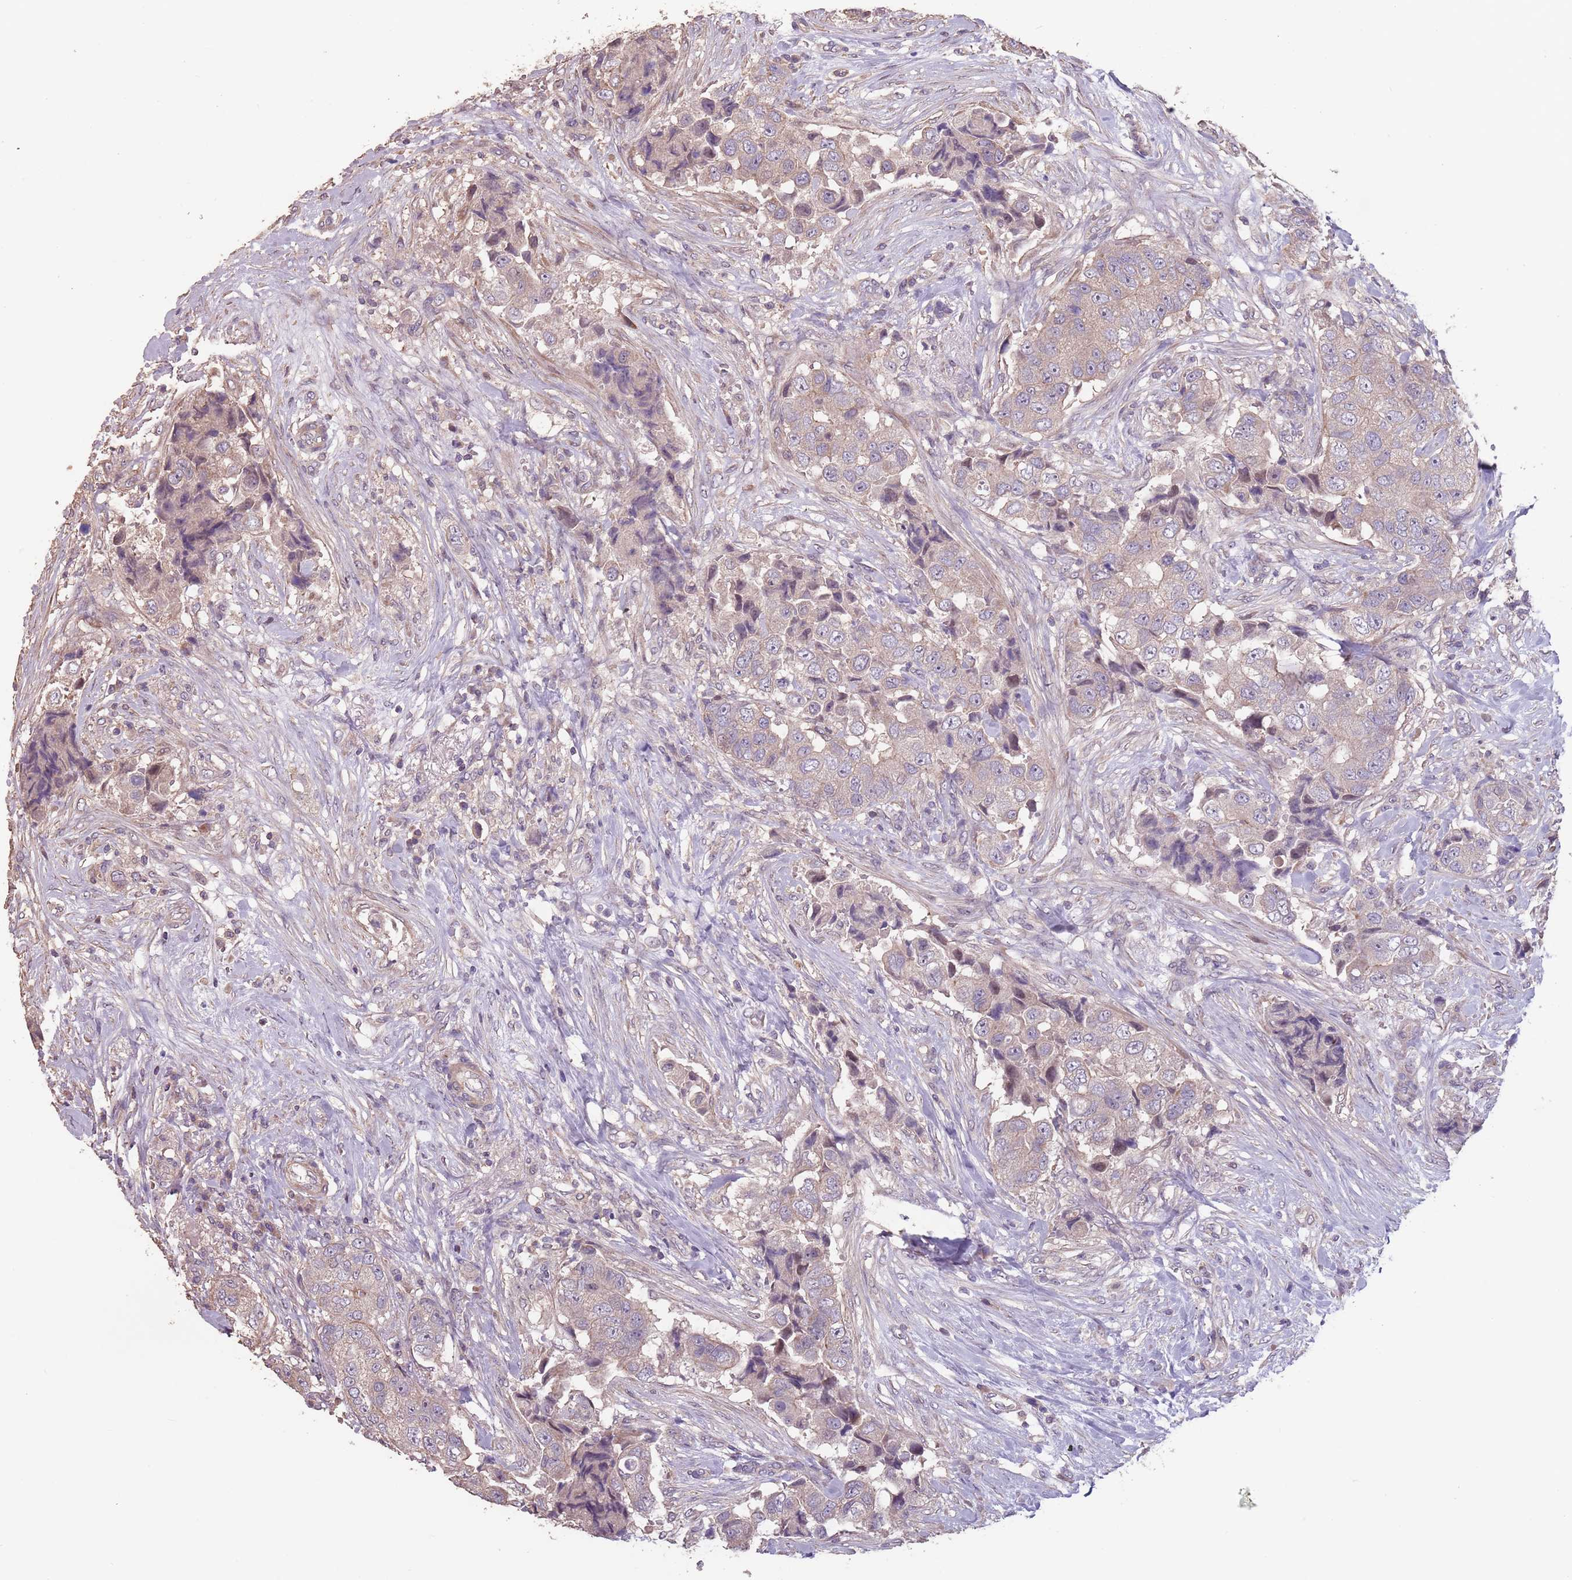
{"staining": {"intensity": "negative", "quantity": "none", "location": "none"}, "tissue": "breast cancer", "cell_type": "Tumor cells", "image_type": "cancer", "snomed": [{"axis": "morphology", "description": "Normal tissue, NOS"}, {"axis": "morphology", "description": "Duct carcinoma"}, {"axis": "topography", "description": "Breast"}], "caption": "DAB immunohistochemical staining of breast cancer (intraductal carcinoma) shows no significant expression in tumor cells. (Stains: DAB (3,3'-diaminobenzidine) immunohistochemistry with hematoxylin counter stain, Microscopy: brightfield microscopy at high magnification).", "gene": "MBD3L1", "patient": {"sex": "female", "age": 62}}